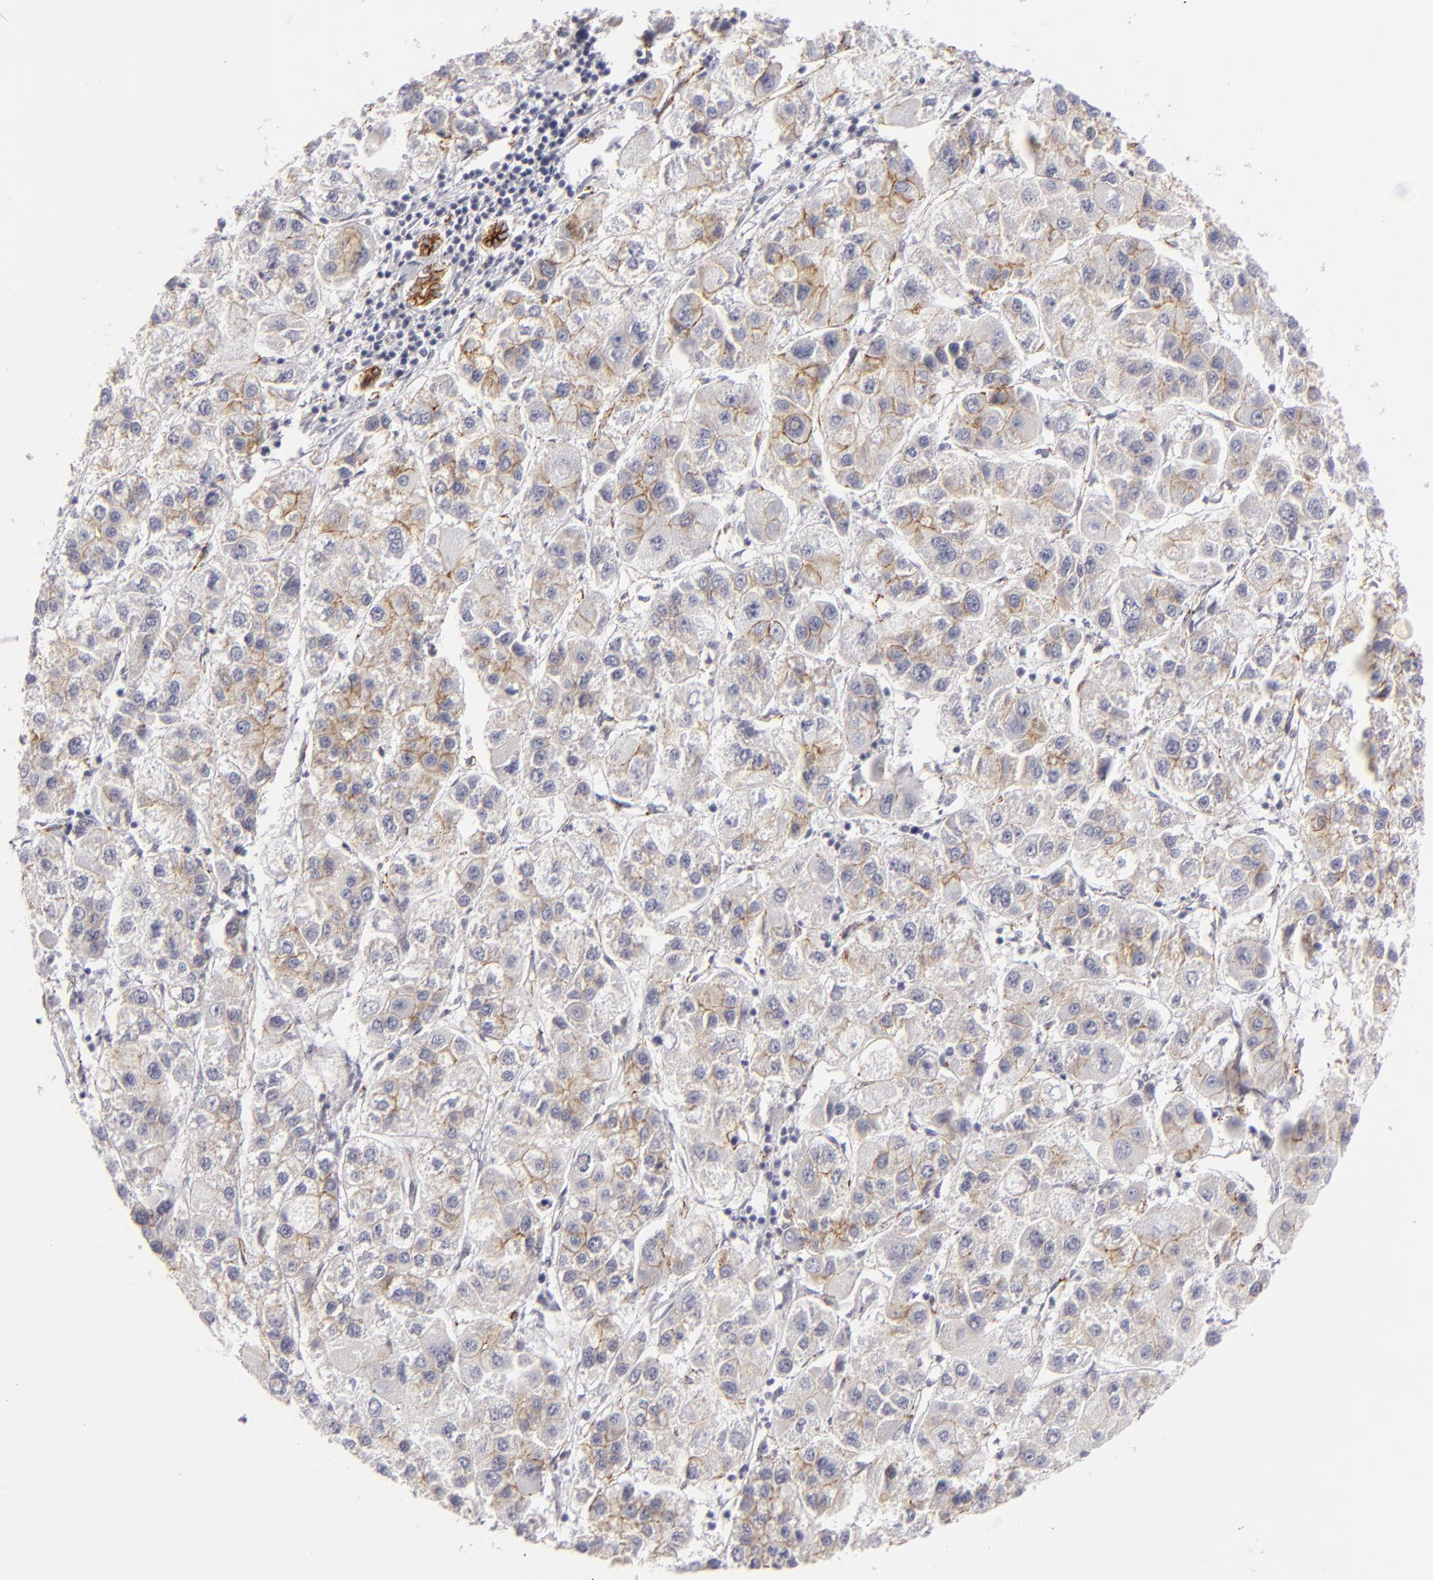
{"staining": {"intensity": "weak", "quantity": "<25%", "location": "cytoplasmic/membranous"}, "tissue": "liver cancer", "cell_type": "Tumor cells", "image_type": "cancer", "snomed": [{"axis": "morphology", "description": "Carcinoma, Hepatocellular, NOS"}, {"axis": "topography", "description": "Liver"}], "caption": "A high-resolution image shows immunohistochemistry staining of liver hepatocellular carcinoma, which demonstrates no significant staining in tumor cells. (IHC, brightfield microscopy, high magnification).", "gene": "JUP", "patient": {"sex": "female", "age": 85}}